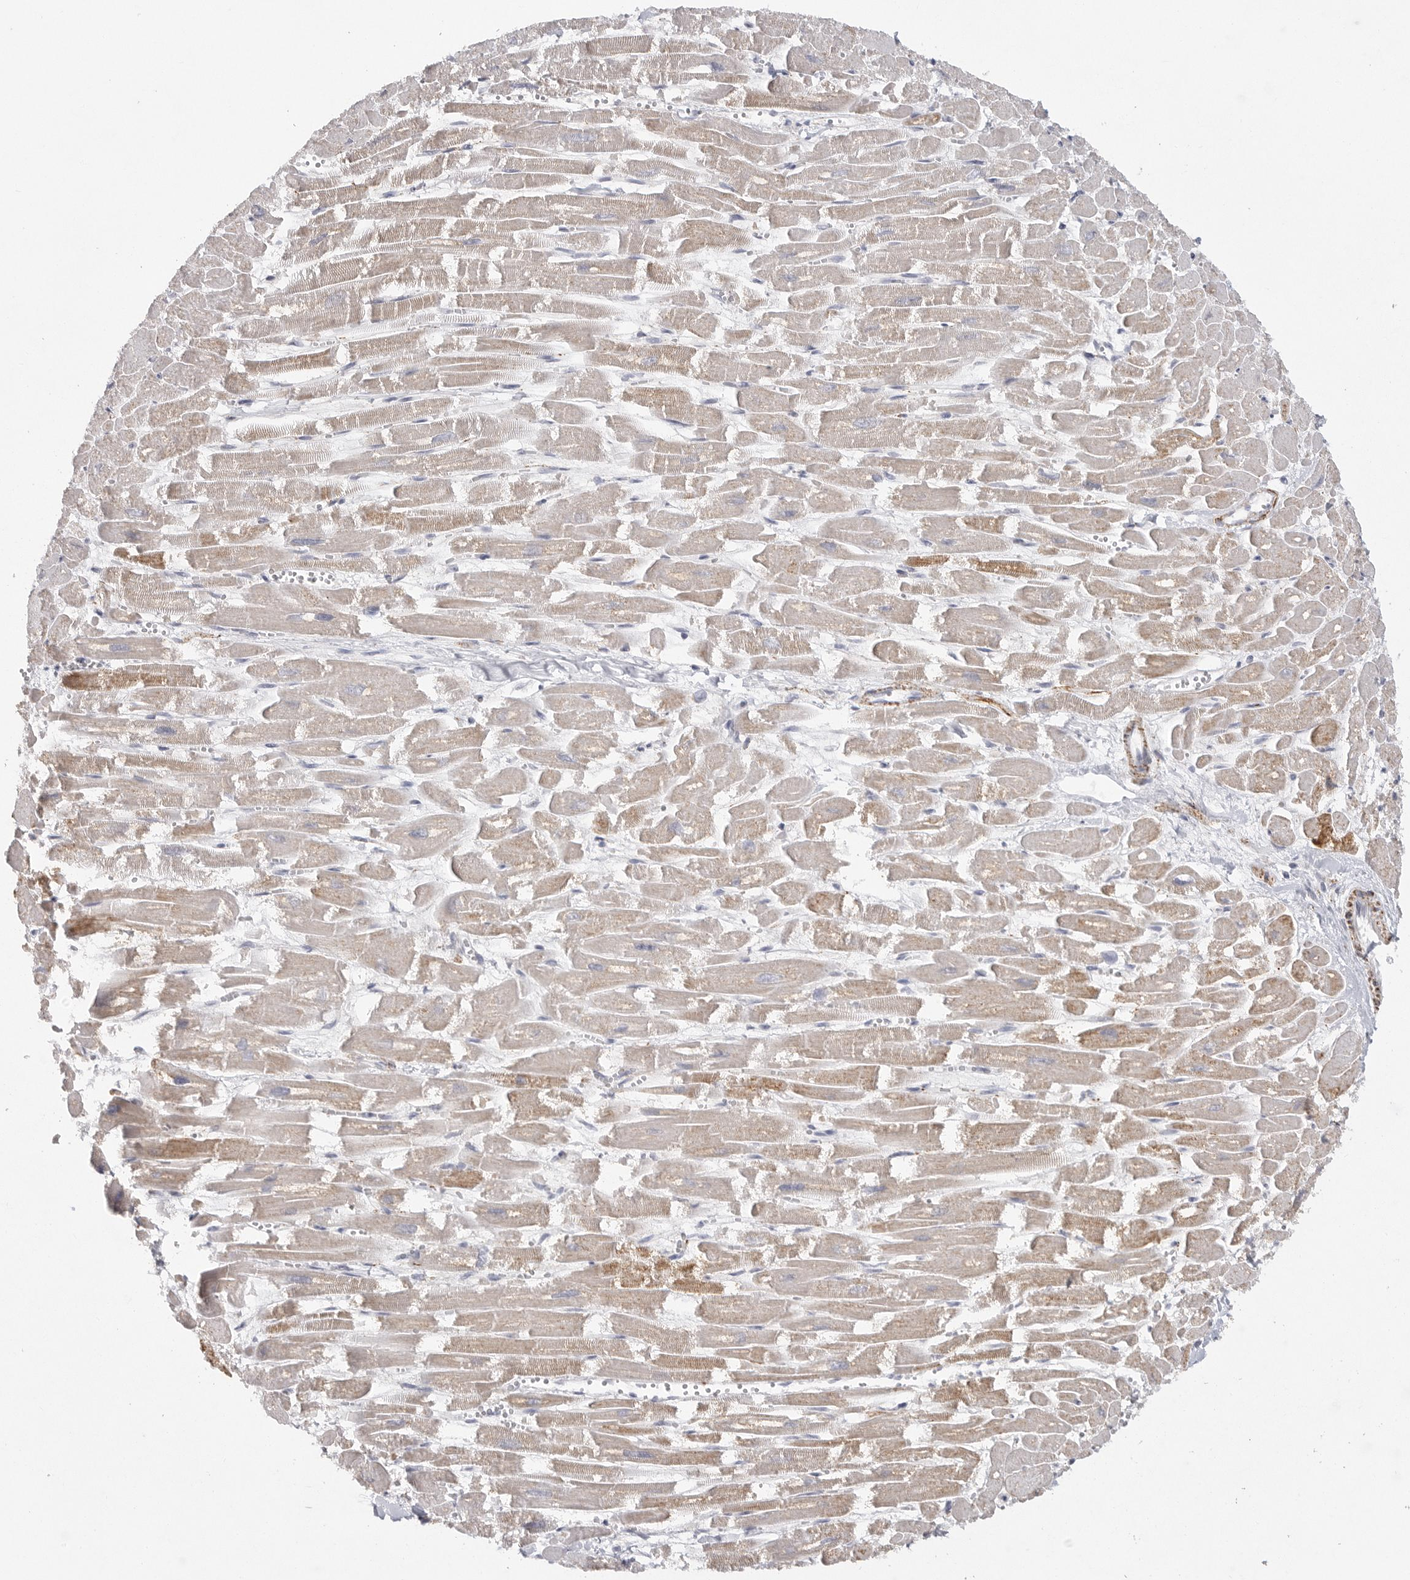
{"staining": {"intensity": "moderate", "quantity": ">75%", "location": "cytoplasmic/membranous"}, "tissue": "heart muscle", "cell_type": "Cardiomyocytes", "image_type": "normal", "snomed": [{"axis": "morphology", "description": "Normal tissue, NOS"}, {"axis": "topography", "description": "Heart"}], "caption": "Protein expression analysis of unremarkable heart muscle reveals moderate cytoplasmic/membranous staining in approximately >75% of cardiomyocytes. (brown staining indicates protein expression, while blue staining denotes nuclei).", "gene": "ELP3", "patient": {"sex": "male", "age": 54}}